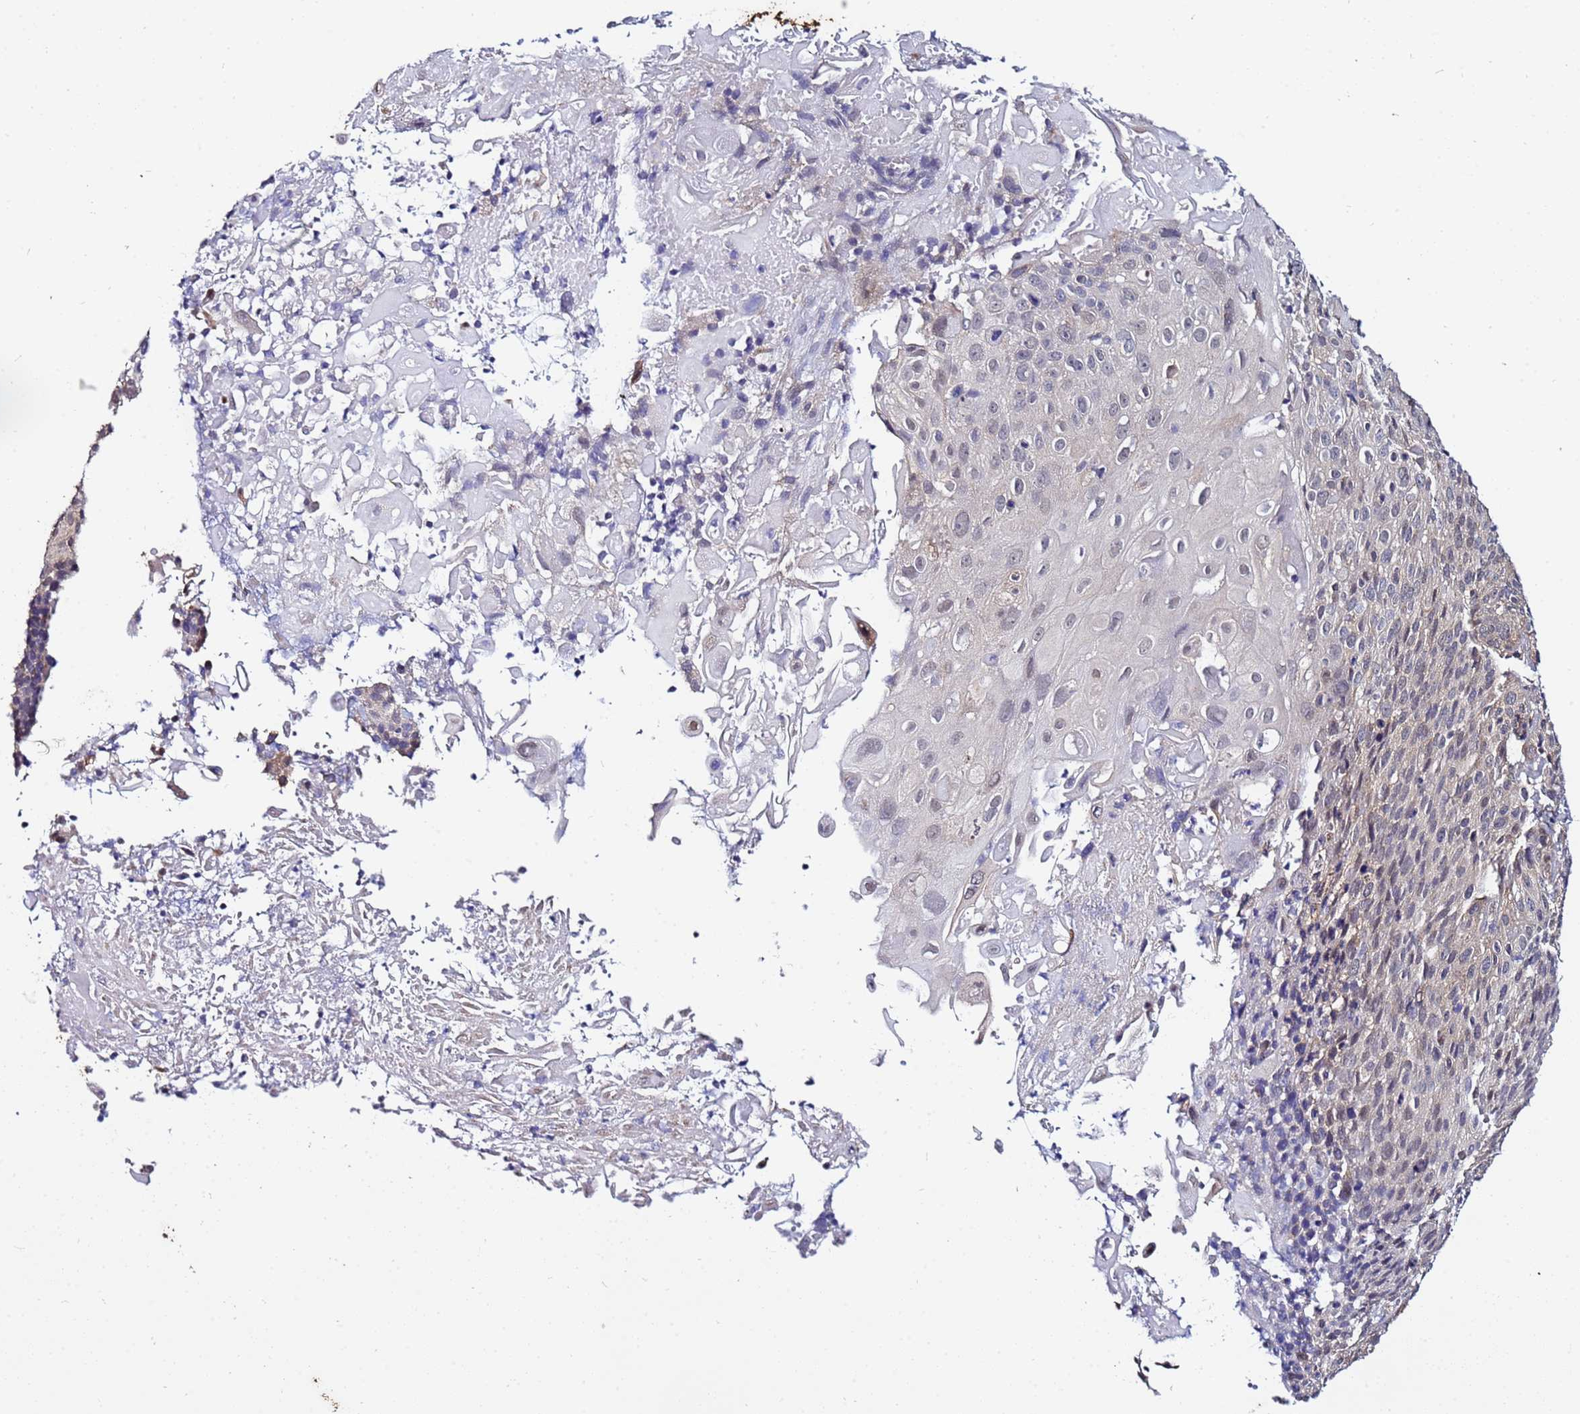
{"staining": {"intensity": "negative", "quantity": "none", "location": "none"}, "tissue": "cervical cancer", "cell_type": "Tumor cells", "image_type": "cancer", "snomed": [{"axis": "morphology", "description": "Squamous cell carcinoma, NOS"}, {"axis": "topography", "description": "Cervix"}], "caption": "The IHC photomicrograph has no significant staining in tumor cells of cervical squamous cell carcinoma tissue.", "gene": "NAXE", "patient": {"sex": "female", "age": 74}}